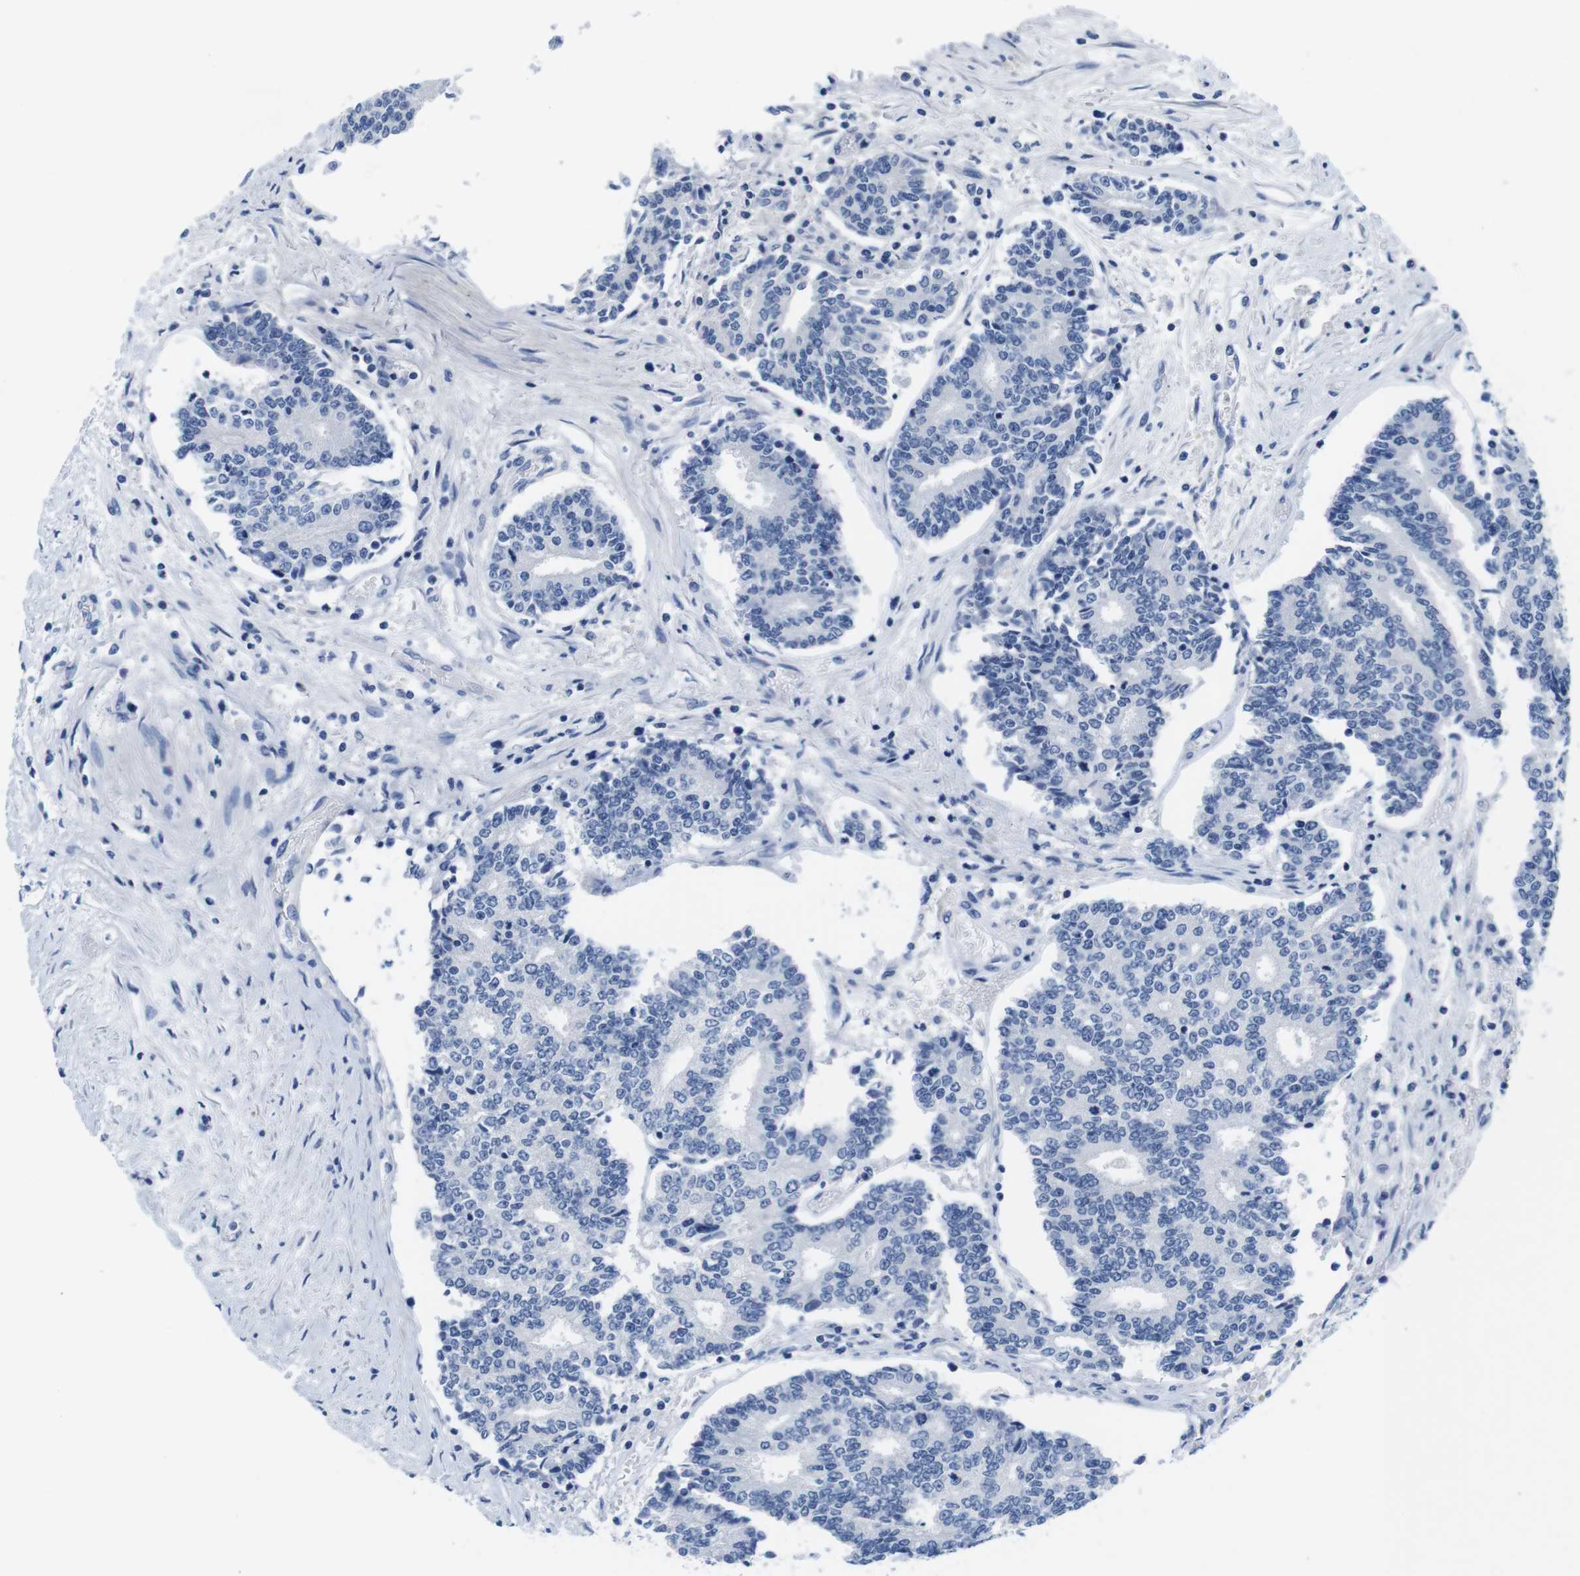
{"staining": {"intensity": "negative", "quantity": "none", "location": "none"}, "tissue": "prostate cancer", "cell_type": "Tumor cells", "image_type": "cancer", "snomed": [{"axis": "morphology", "description": "Normal tissue, NOS"}, {"axis": "morphology", "description": "Adenocarcinoma, High grade"}, {"axis": "topography", "description": "Prostate"}, {"axis": "topography", "description": "Seminal veicle"}], "caption": "An IHC image of prostate adenocarcinoma (high-grade) is shown. There is no staining in tumor cells of prostate adenocarcinoma (high-grade).", "gene": "MAP6", "patient": {"sex": "male", "age": 55}}